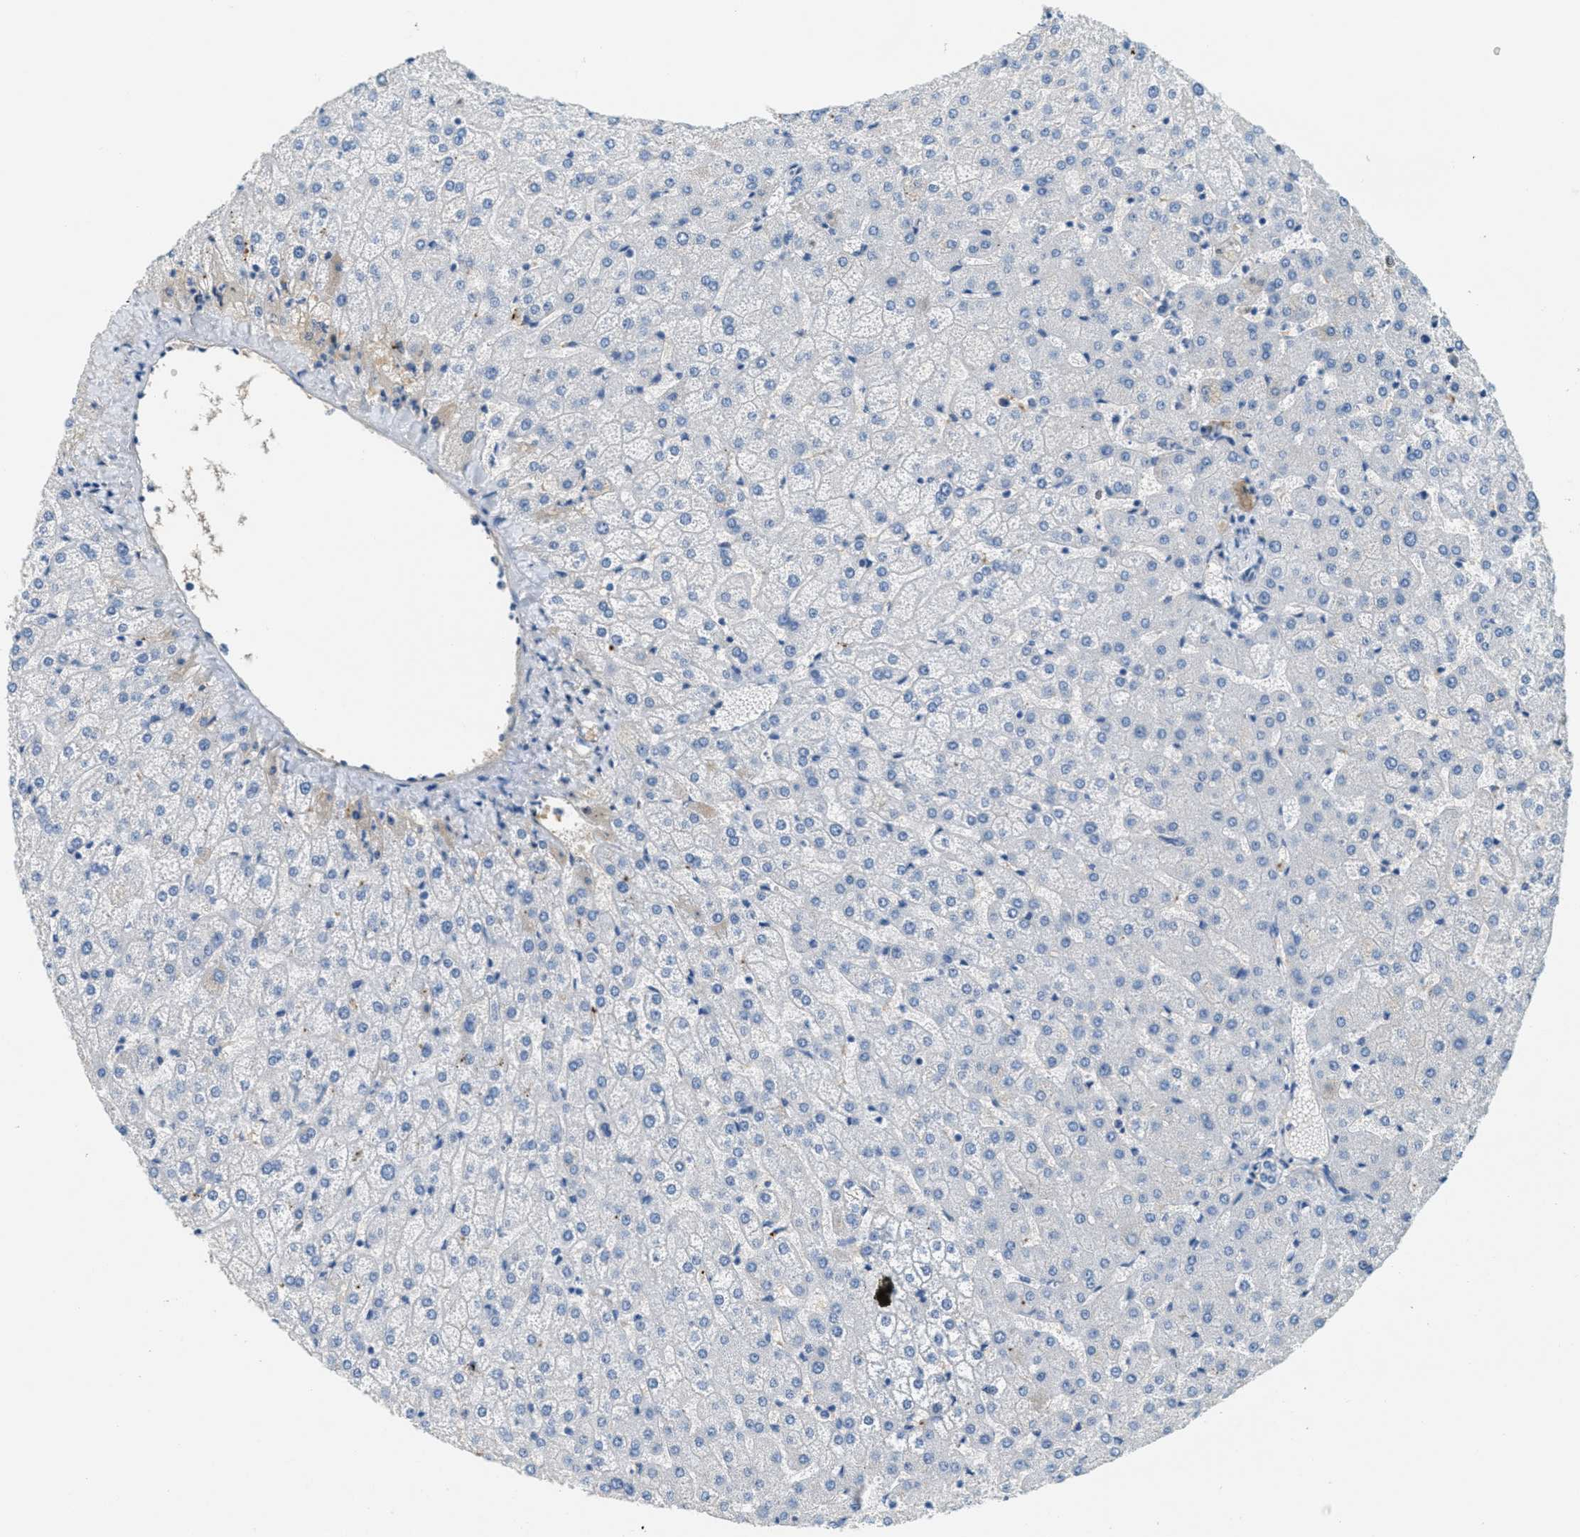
{"staining": {"intensity": "negative", "quantity": "none", "location": "none"}, "tissue": "liver", "cell_type": "Cholangiocytes", "image_type": "normal", "snomed": [{"axis": "morphology", "description": "Normal tissue, NOS"}, {"axis": "topography", "description": "Liver"}], "caption": "Immunohistochemical staining of unremarkable liver reveals no significant expression in cholangiocytes. The staining was performed using DAB to visualize the protein expression in brown, while the nuclei were stained in blue with hematoxylin (Magnification: 20x).", "gene": "A2M", "patient": {"sex": "female", "age": 32}}